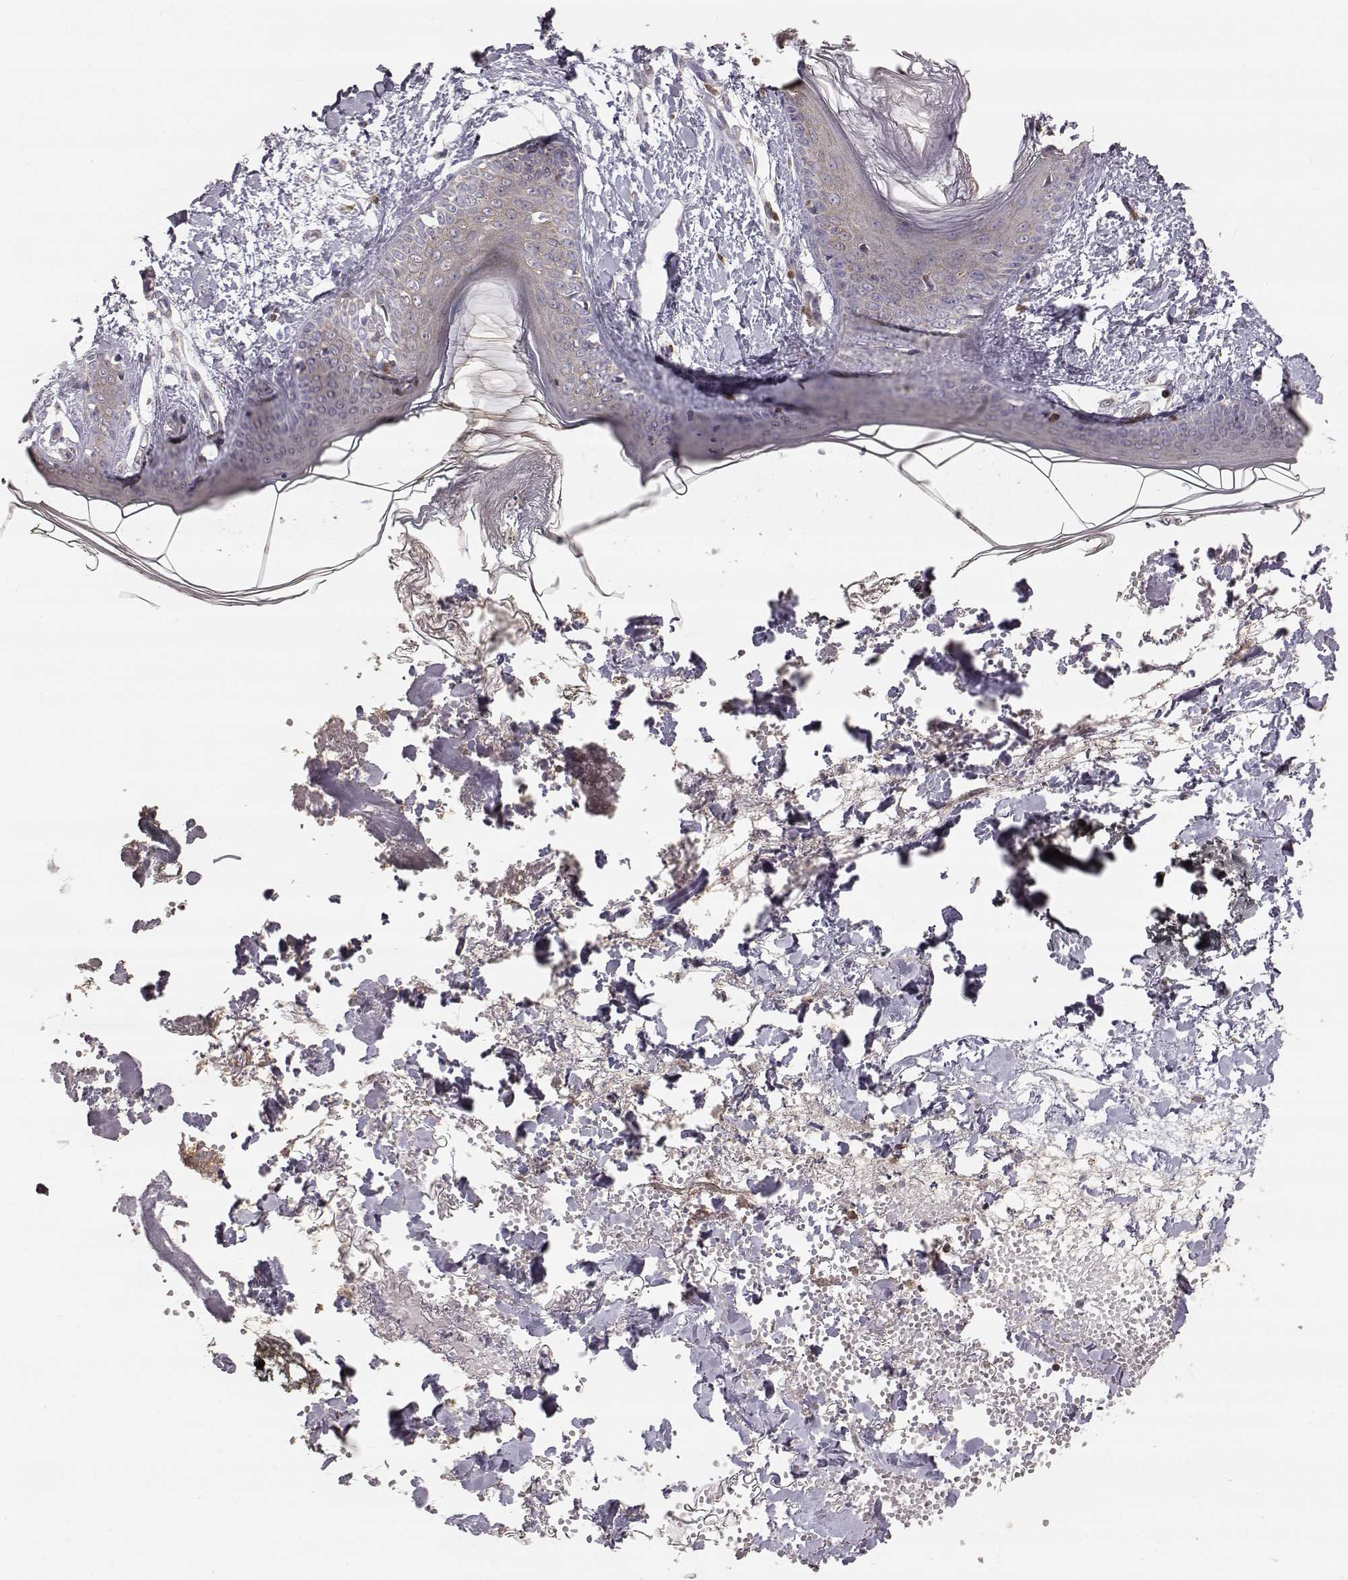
{"staining": {"intensity": "negative", "quantity": "none", "location": "none"}, "tissue": "skin", "cell_type": "Fibroblasts", "image_type": "normal", "snomed": [{"axis": "morphology", "description": "Normal tissue, NOS"}, {"axis": "topography", "description": "Skin"}], "caption": "Skin stained for a protein using immunohistochemistry exhibits no staining fibroblasts.", "gene": "GRAP2", "patient": {"sex": "female", "age": 34}}